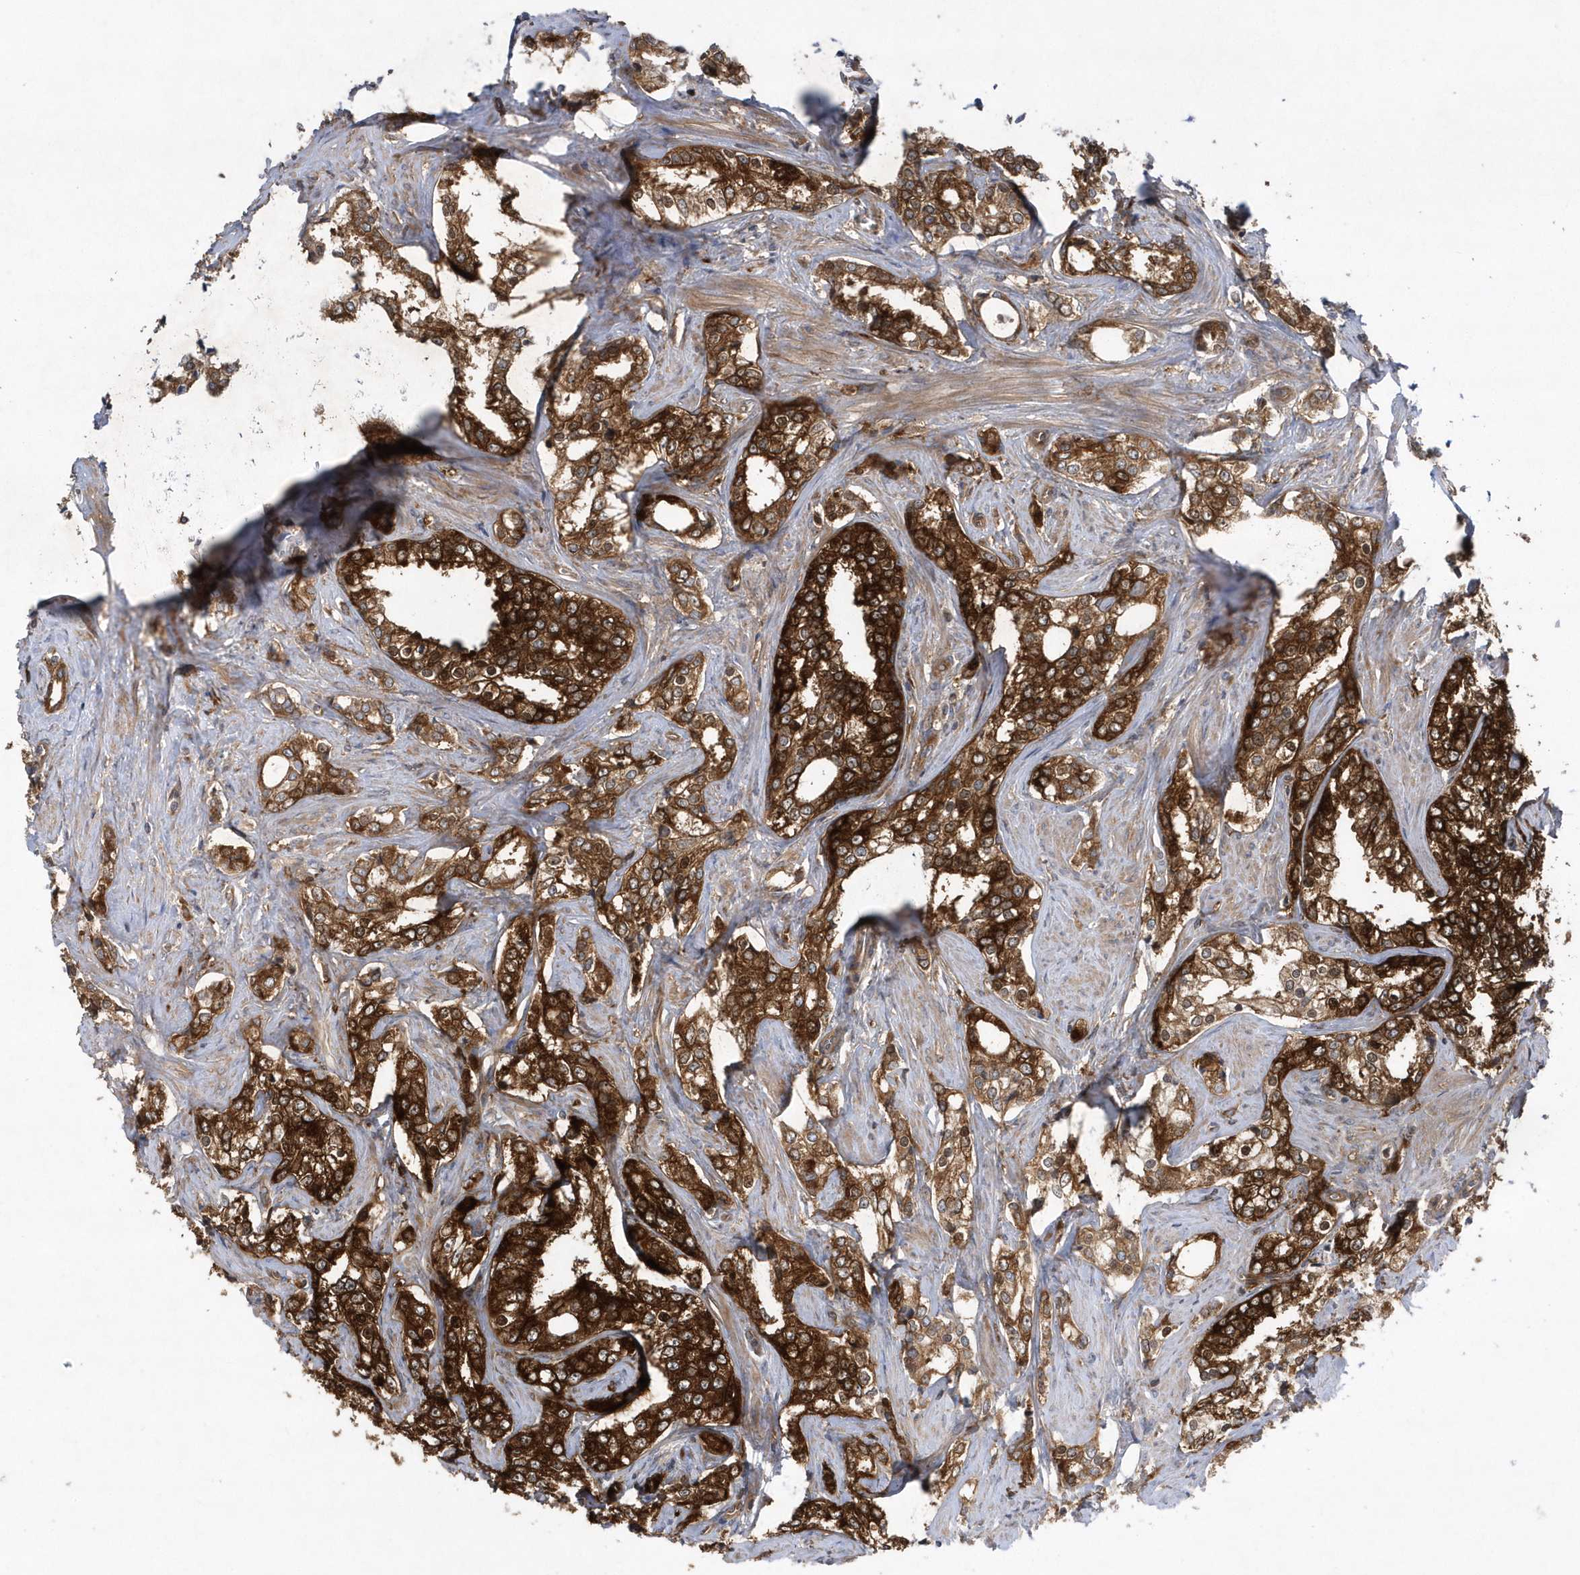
{"staining": {"intensity": "strong", "quantity": ">75%", "location": "cytoplasmic/membranous"}, "tissue": "prostate cancer", "cell_type": "Tumor cells", "image_type": "cancer", "snomed": [{"axis": "morphology", "description": "Adenocarcinoma, High grade"}, {"axis": "topography", "description": "Prostate"}], "caption": "Protein staining reveals strong cytoplasmic/membranous expression in approximately >75% of tumor cells in prostate cancer (adenocarcinoma (high-grade)).", "gene": "PAICS", "patient": {"sex": "male", "age": 66}}